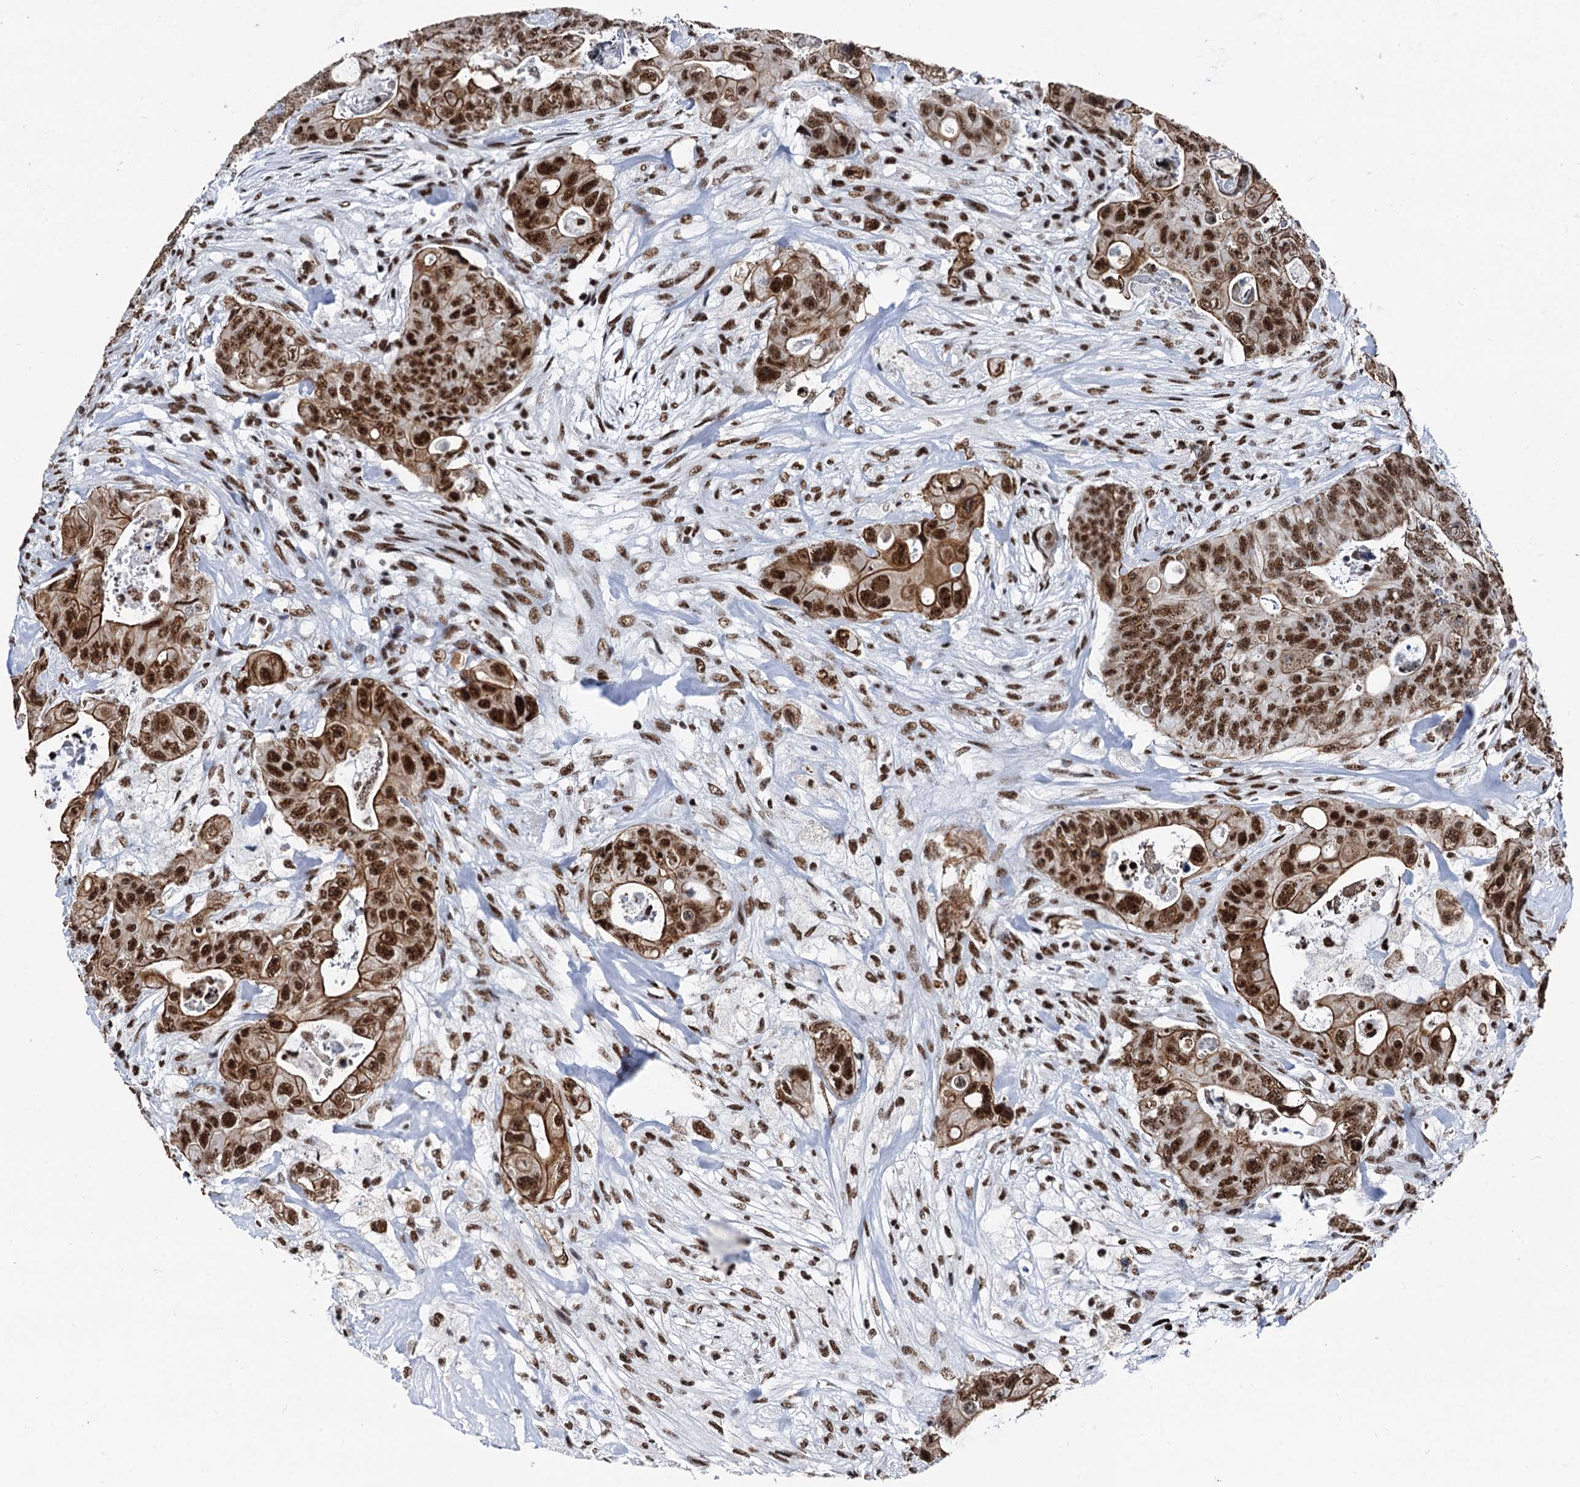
{"staining": {"intensity": "strong", "quantity": ">75%", "location": "cytoplasmic/membranous,nuclear"}, "tissue": "colorectal cancer", "cell_type": "Tumor cells", "image_type": "cancer", "snomed": [{"axis": "morphology", "description": "Adenocarcinoma, NOS"}, {"axis": "topography", "description": "Colon"}], "caption": "Colorectal cancer (adenocarcinoma) stained with a protein marker exhibits strong staining in tumor cells.", "gene": "DDX23", "patient": {"sex": "female", "age": 46}}